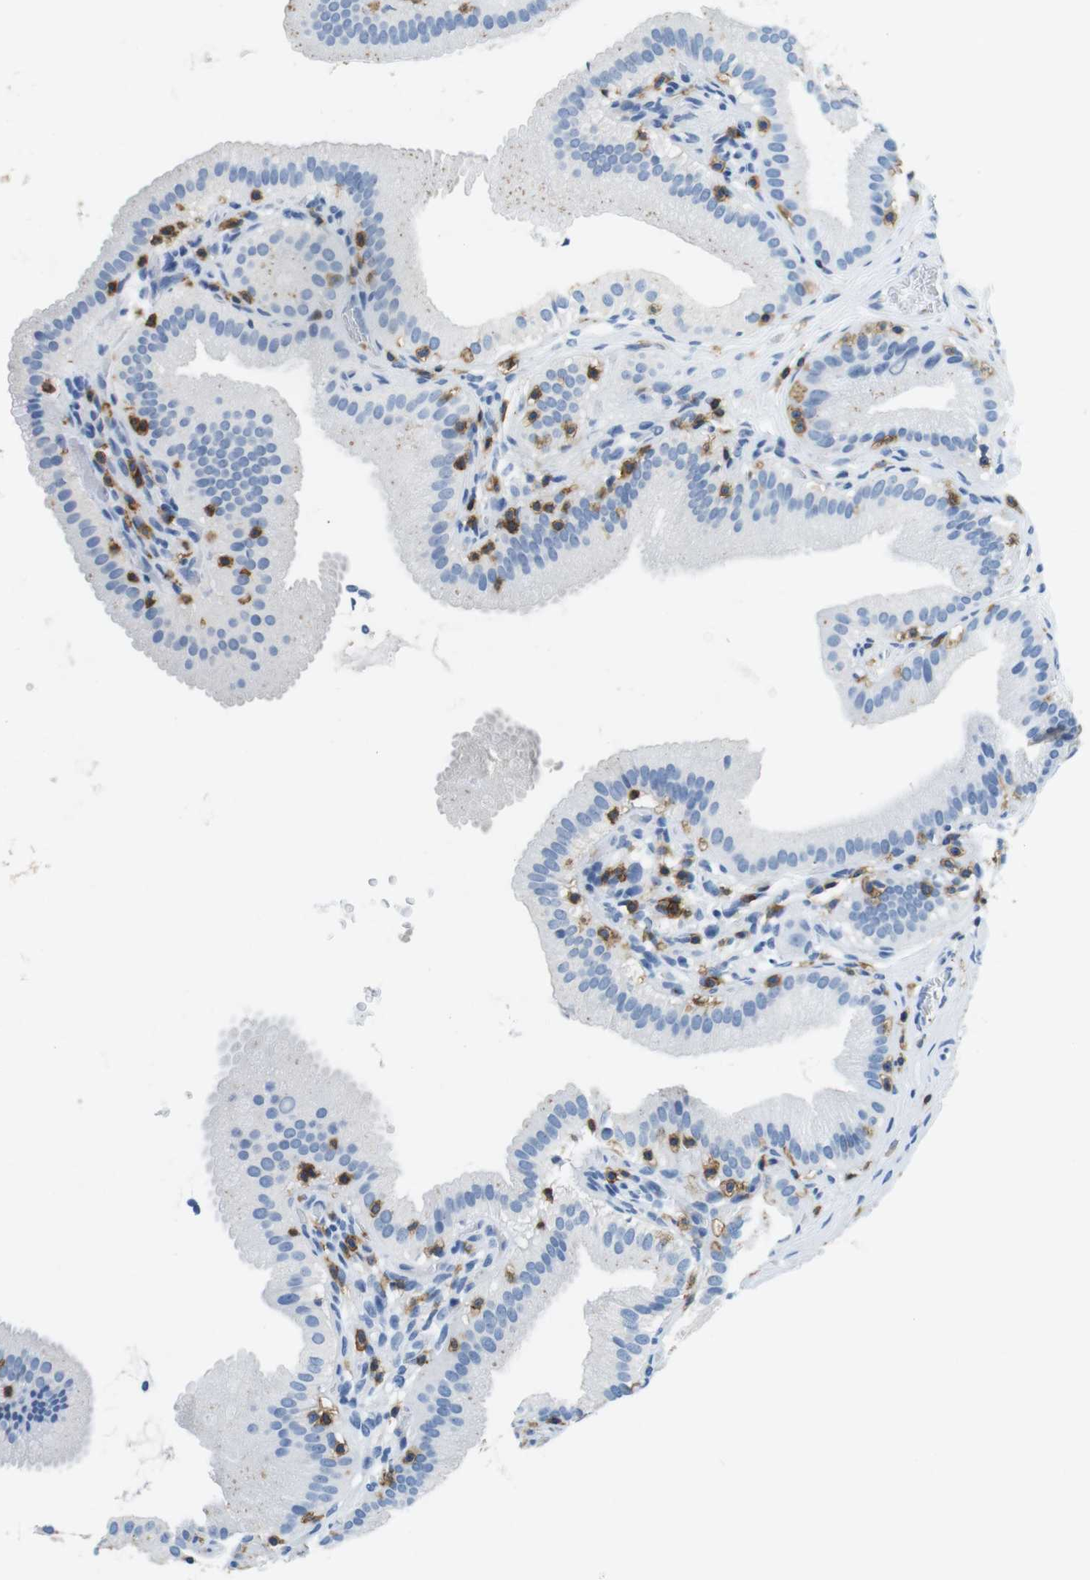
{"staining": {"intensity": "negative", "quantity": "none", "location": "none"}, "tissue": "gallbladder", "cell_type": "Glandular cells", "image_type": "normal", "snomed": [{"axis": "morphology", "description": "Normal tissue, NOS"}, {"axis": "topography", "description": "Gallbladder"}], "caption": "DAB immunohistochemical staining of unremarkable human gallbladder exhibits no significant staining in glandular cells. Brightfield microscopy of immunohistochemistry stained with DAB (brown) and hematoxylin (blue), captured at high magnification.", "gene": "LAT", "patient": {"sex": "male", "age": 54}}